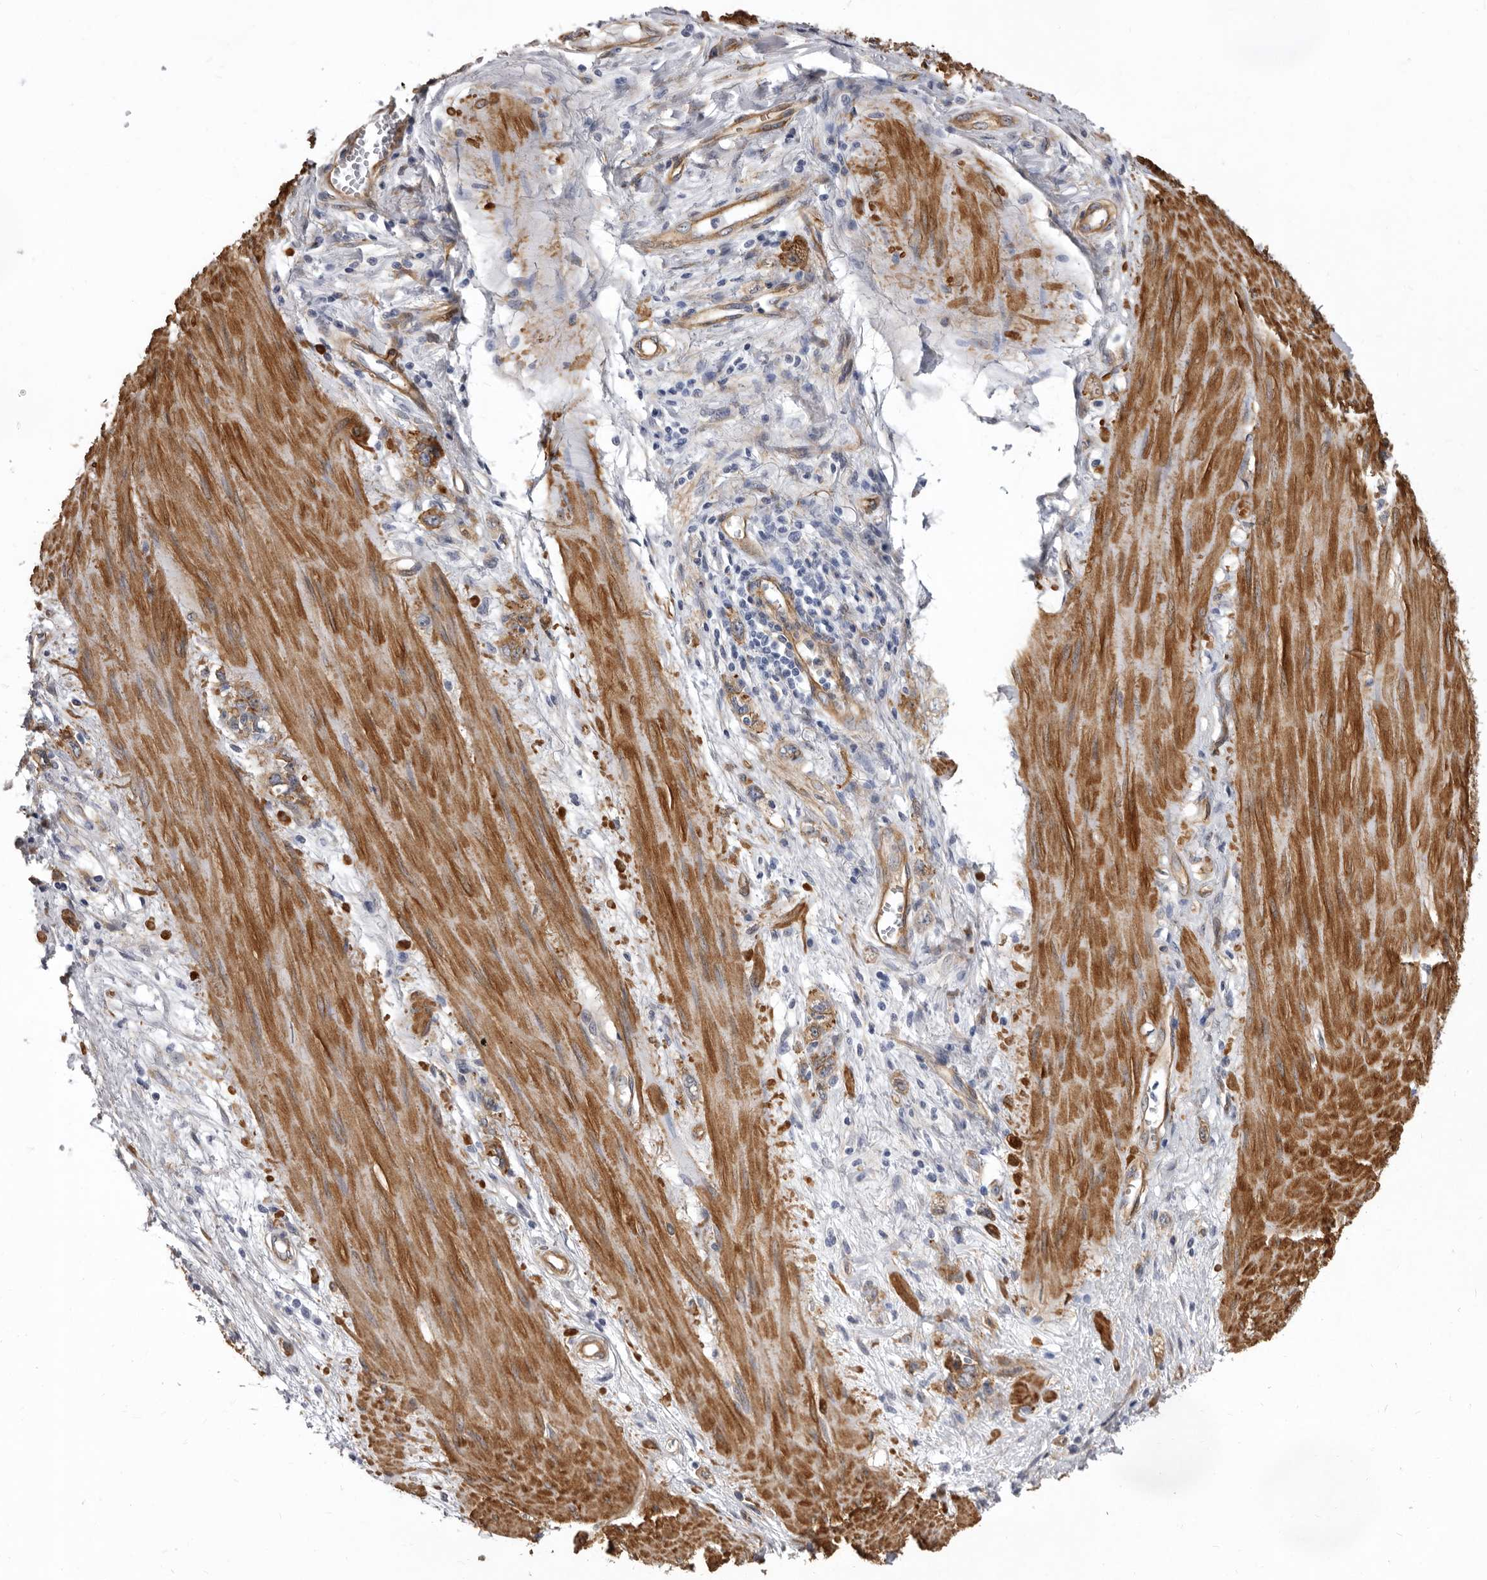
{"staining": {"intensity": "moderate", "quantity": ">75%", "location": "cytoplasmic/membranous"}, "tissue": "stomach cancer", "cell_type": "Tumor cells", "image_type": "cancer", "snomed": [{"axis": "morphology", "description": "Adenocarcinoma, NOS"}, {"axis": "topography", "description": "Stomach"}], "caption": "Human stomach adenocarcinoma stained for a protein (brown) reveals moderate cytoplasmic/membranous positive expression in approximately >75% of tumor cells.", "gene": "ENAH", "patient": {"sex": "female", "age": 76}}